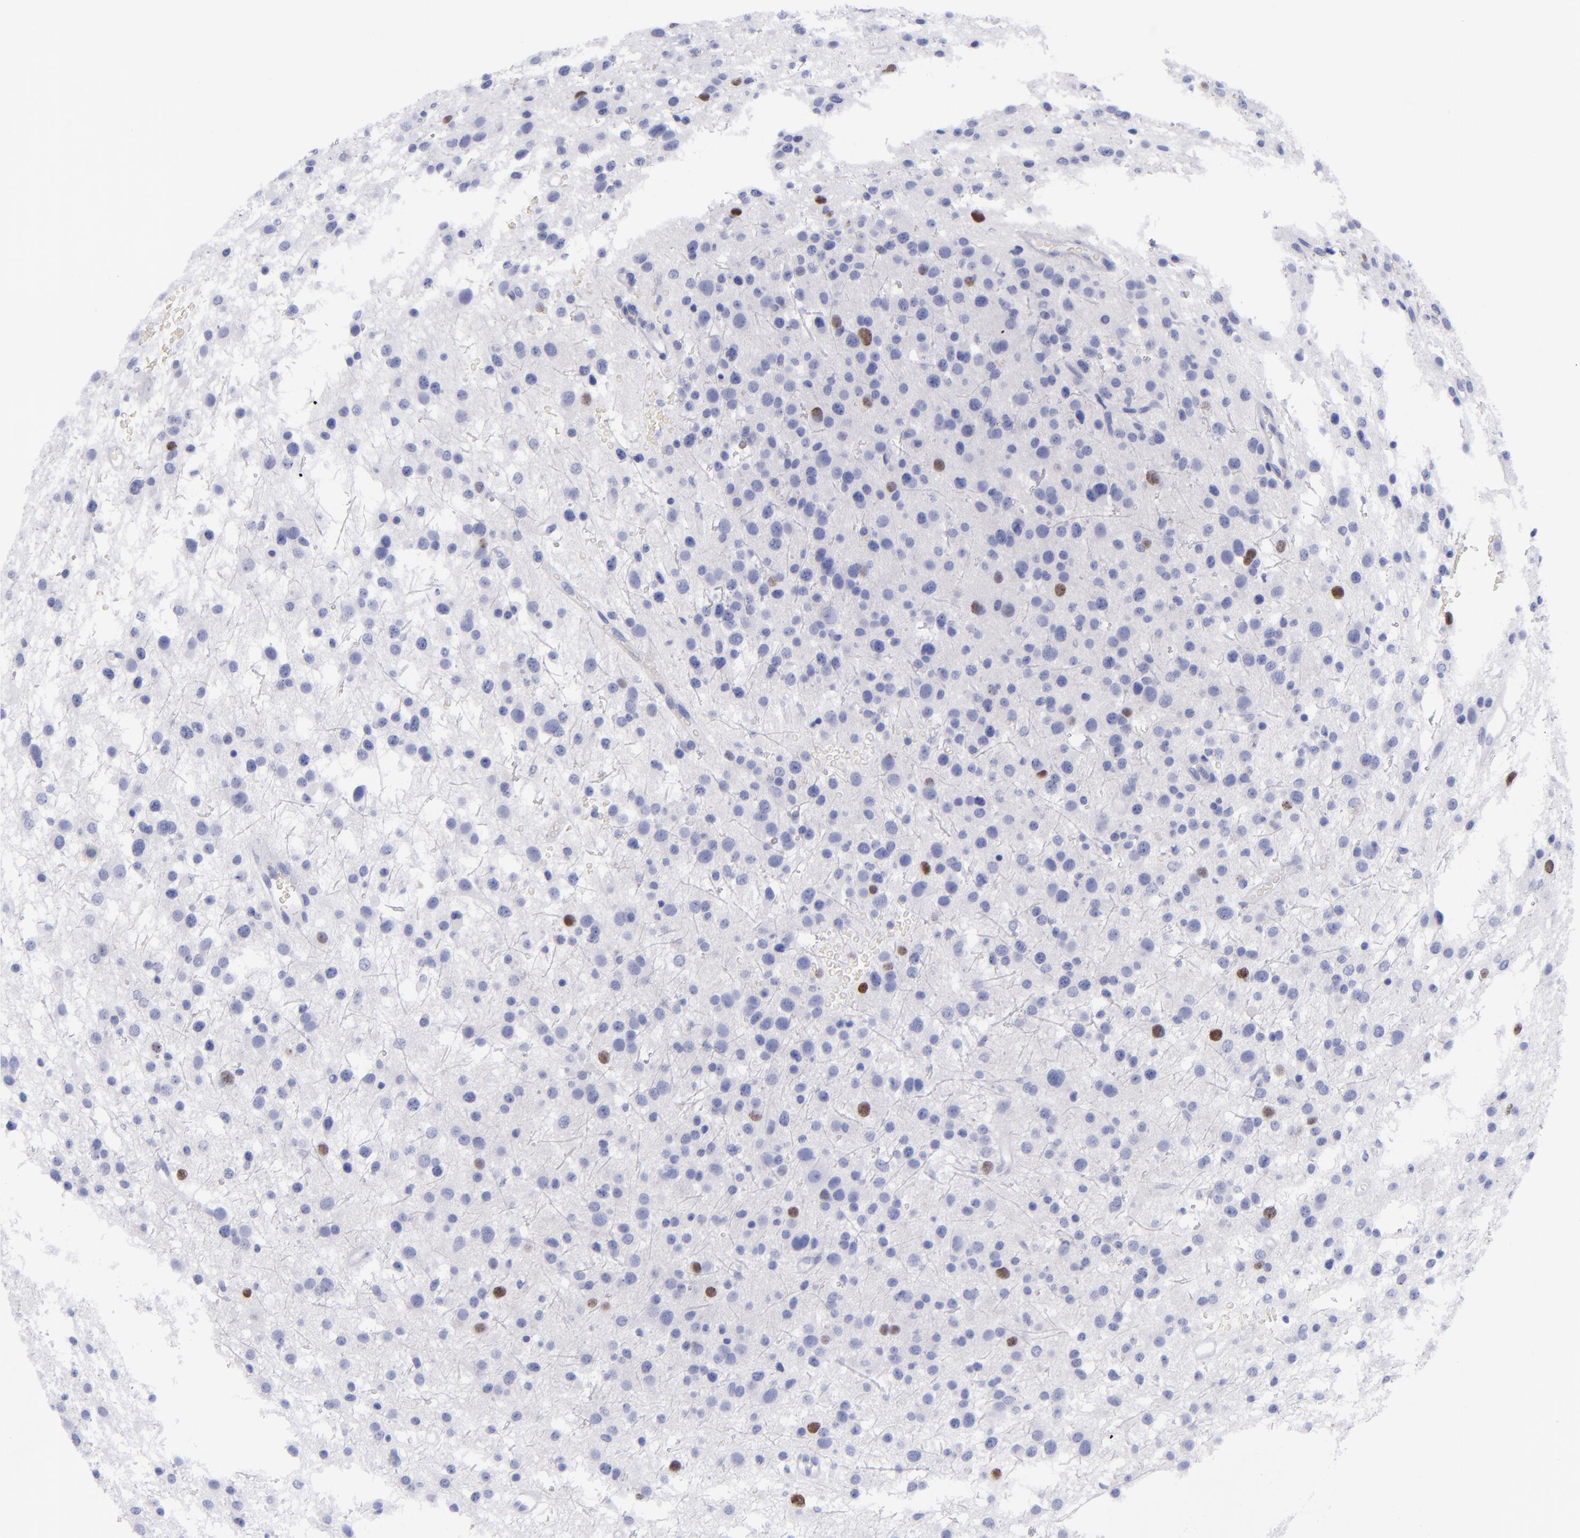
{"staining": {"intensity": "strong", "quantity": "<25%", "location": "nuclear"}, "tissue": "glioma", "cell_type": "Tumor cells", "image_type": "cancer", "snomed": [{"axis": "morphology", "description": "Glioma, malignant, Low grade"}, {"axis": "topography", "description": "Brain"}], "caption": "A brown stain labels strong nuclear expression of a protein in glioma tumor cells. (DAB (3,3'-diaminobenzidine) = brown stain, brightfield microscopy at high magnification).", "gene": "MCM7", "patient": {"sex": "female", "age": 36}}